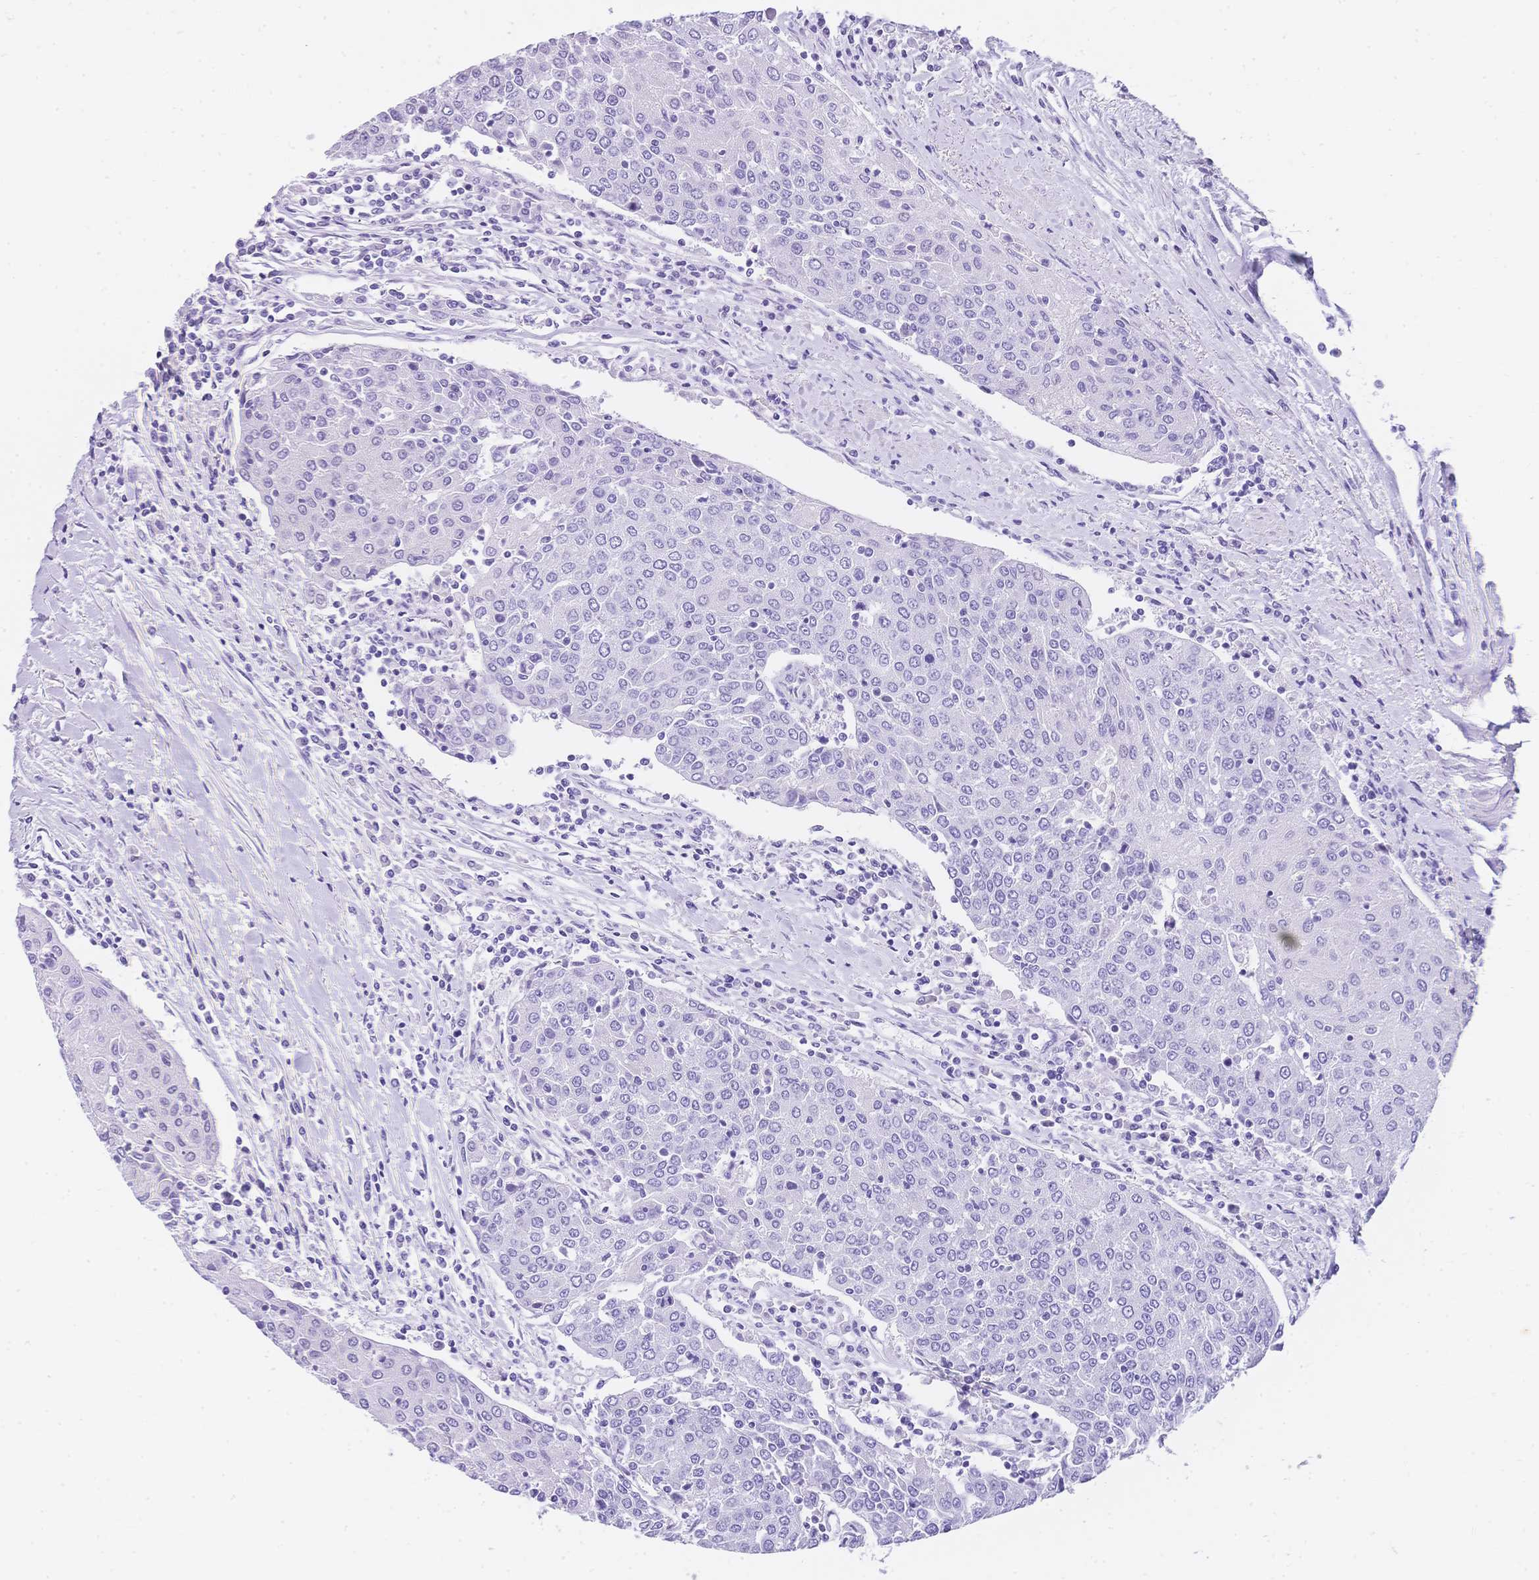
{"staining": {"intensity": "negative", "quantity": "none", "location": "none"}, "tissue": "urothelial cancer", "cell_type": "Tumor cells", "image_type": "cancer", "snomed": [{"axis": "morphology", "description": "Urothelial carcinoma, High grade"}, {"axis": "topography", "description": "Urinary bladder"}], "caption": "Urothelial cancer was stained to show a protein in brown. There is no significant expression in tumor cells.", "gene": "MUC21", "patient": {"sex": "female", "age": 85}}